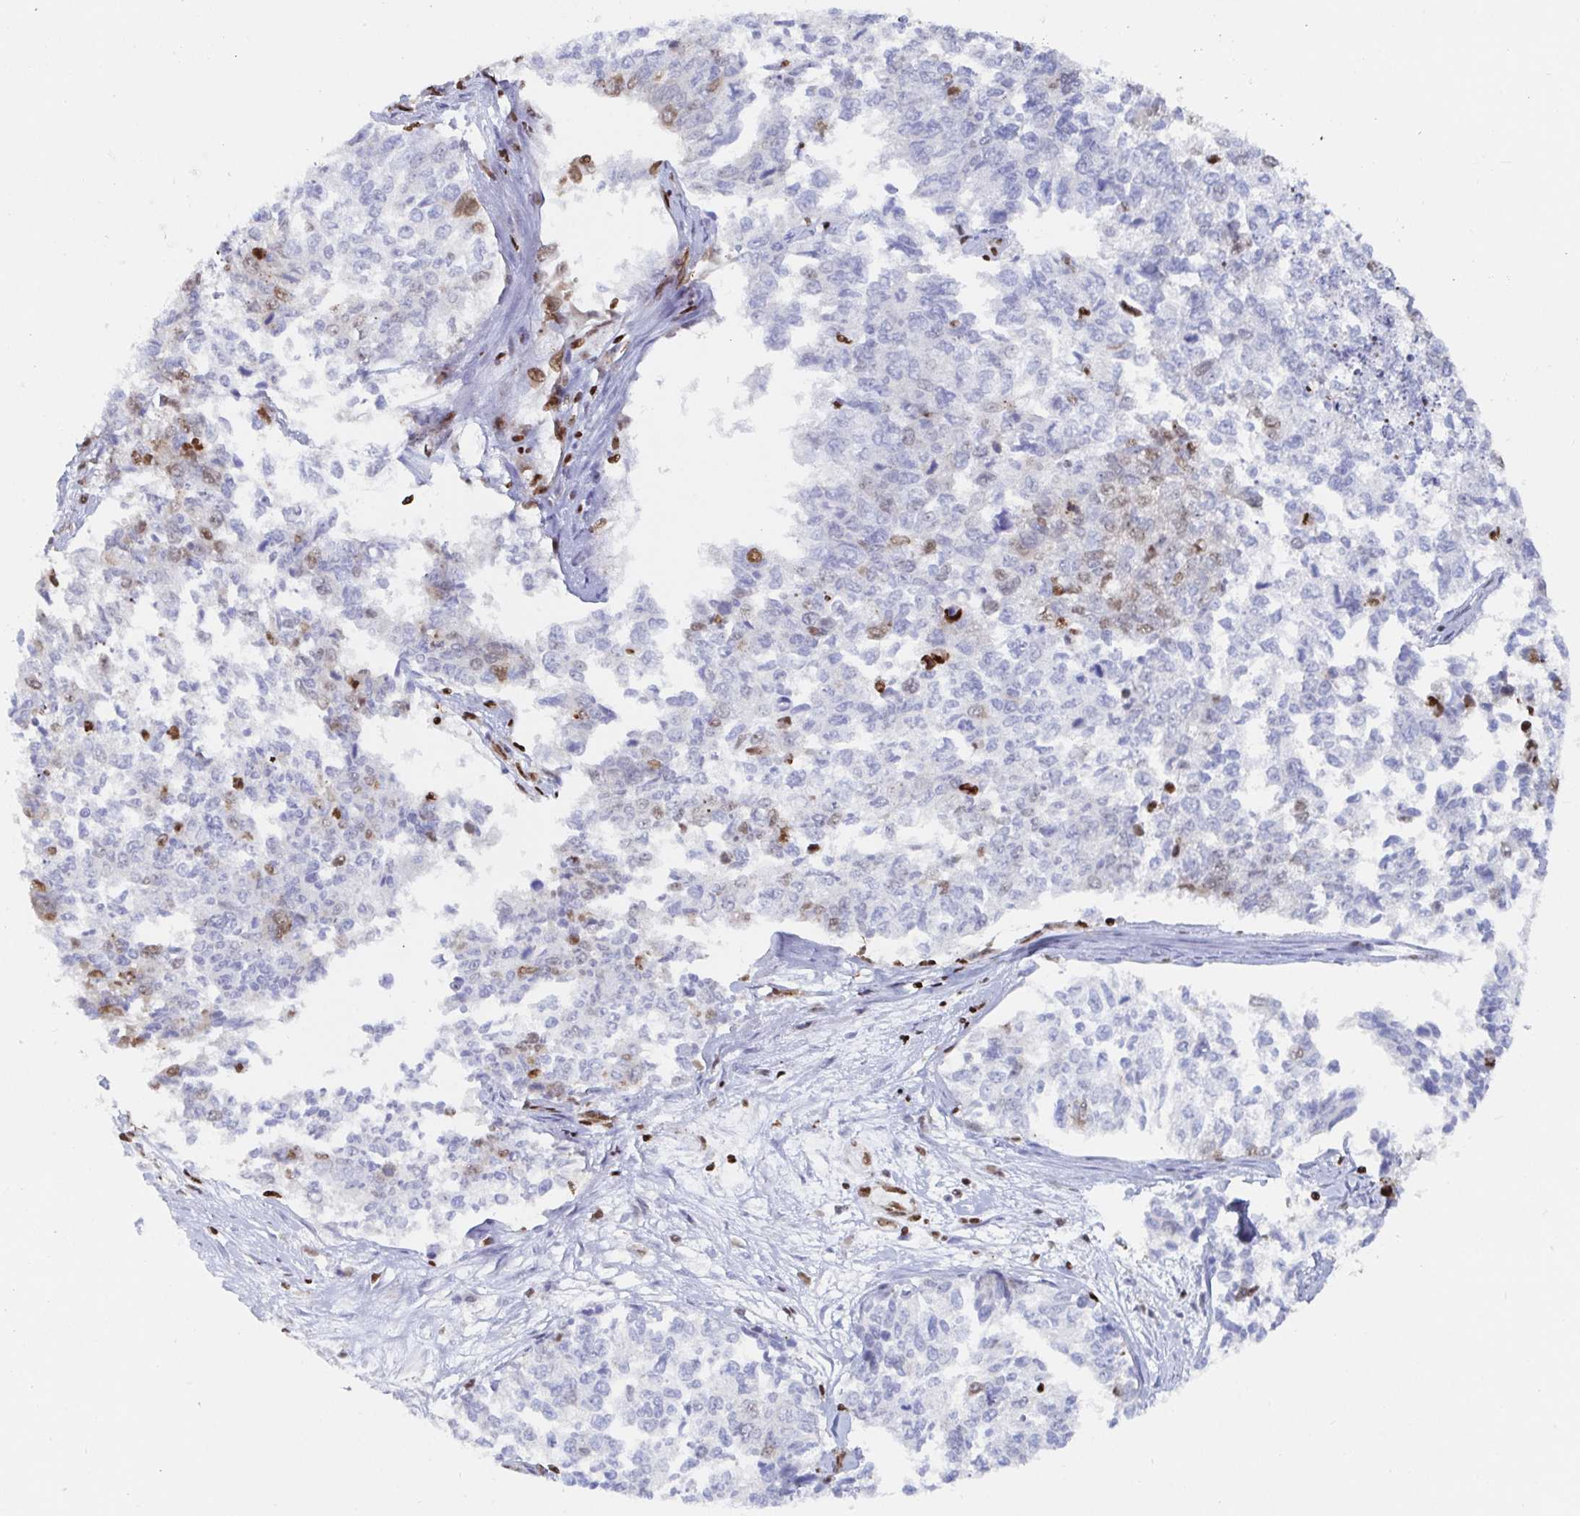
{"staining": {"intensity": "moderate", "quantity": "25%-75%", "location": "nuclear"}, "tissue": "cervical cancer", "cell_type": "Tumor cells", "image_type": "cancer", "snomed": [{"axis": "morphology", "description": "Adenocarcinoma, NOS"}, {"axis": "topography", "description": "Cervix"}], "caption": "IHC of human cervical cancer displays medium levels of moderate nuclear staining in approximately 25%-75% of tumor cells.", "gene": "EWSR1", "patient": {"sex": "female", "age": 63}}